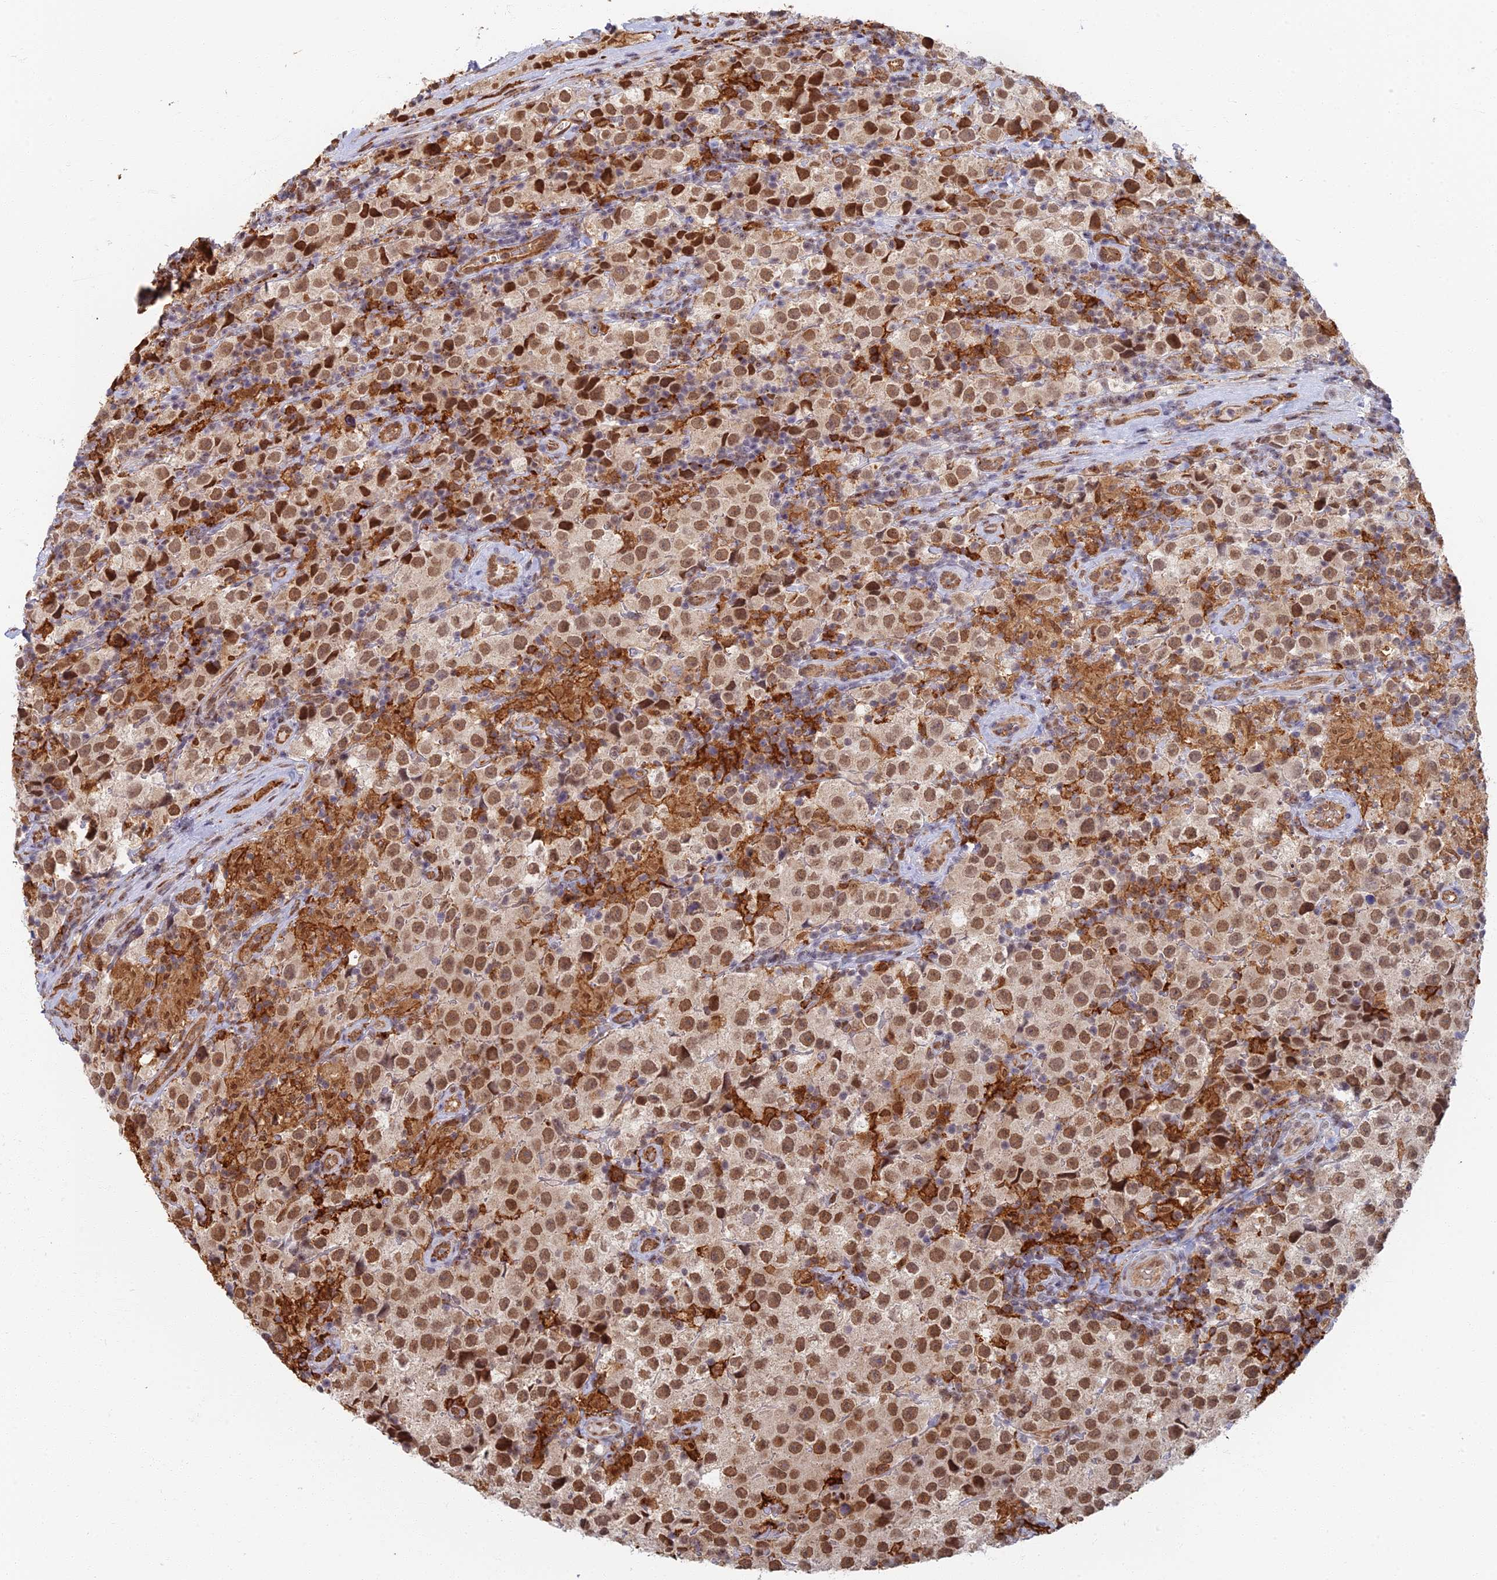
{"staining": {"intensity": "moderate", "quantity": ">75%", "location": "nuclear"}, "tissue": "testis cancer", "cell_type": "Tumor cells", "image_type": "cancer", "snomed": [{"axis": "morphology", "description": "Seminoma, NOS"}, {"axis": "morphology", "description": "Carcinoma, Embryonal, NOS"}, {"axis": "topography", "description": "Testis"}], "caption": "Testis cancer stained for a protein (brown) reveals moderate nuclear positive expression in approximately >75% of tumor cells.", "gene": "GPATCH1", "patient": {"sex": "male", "age": 41}}